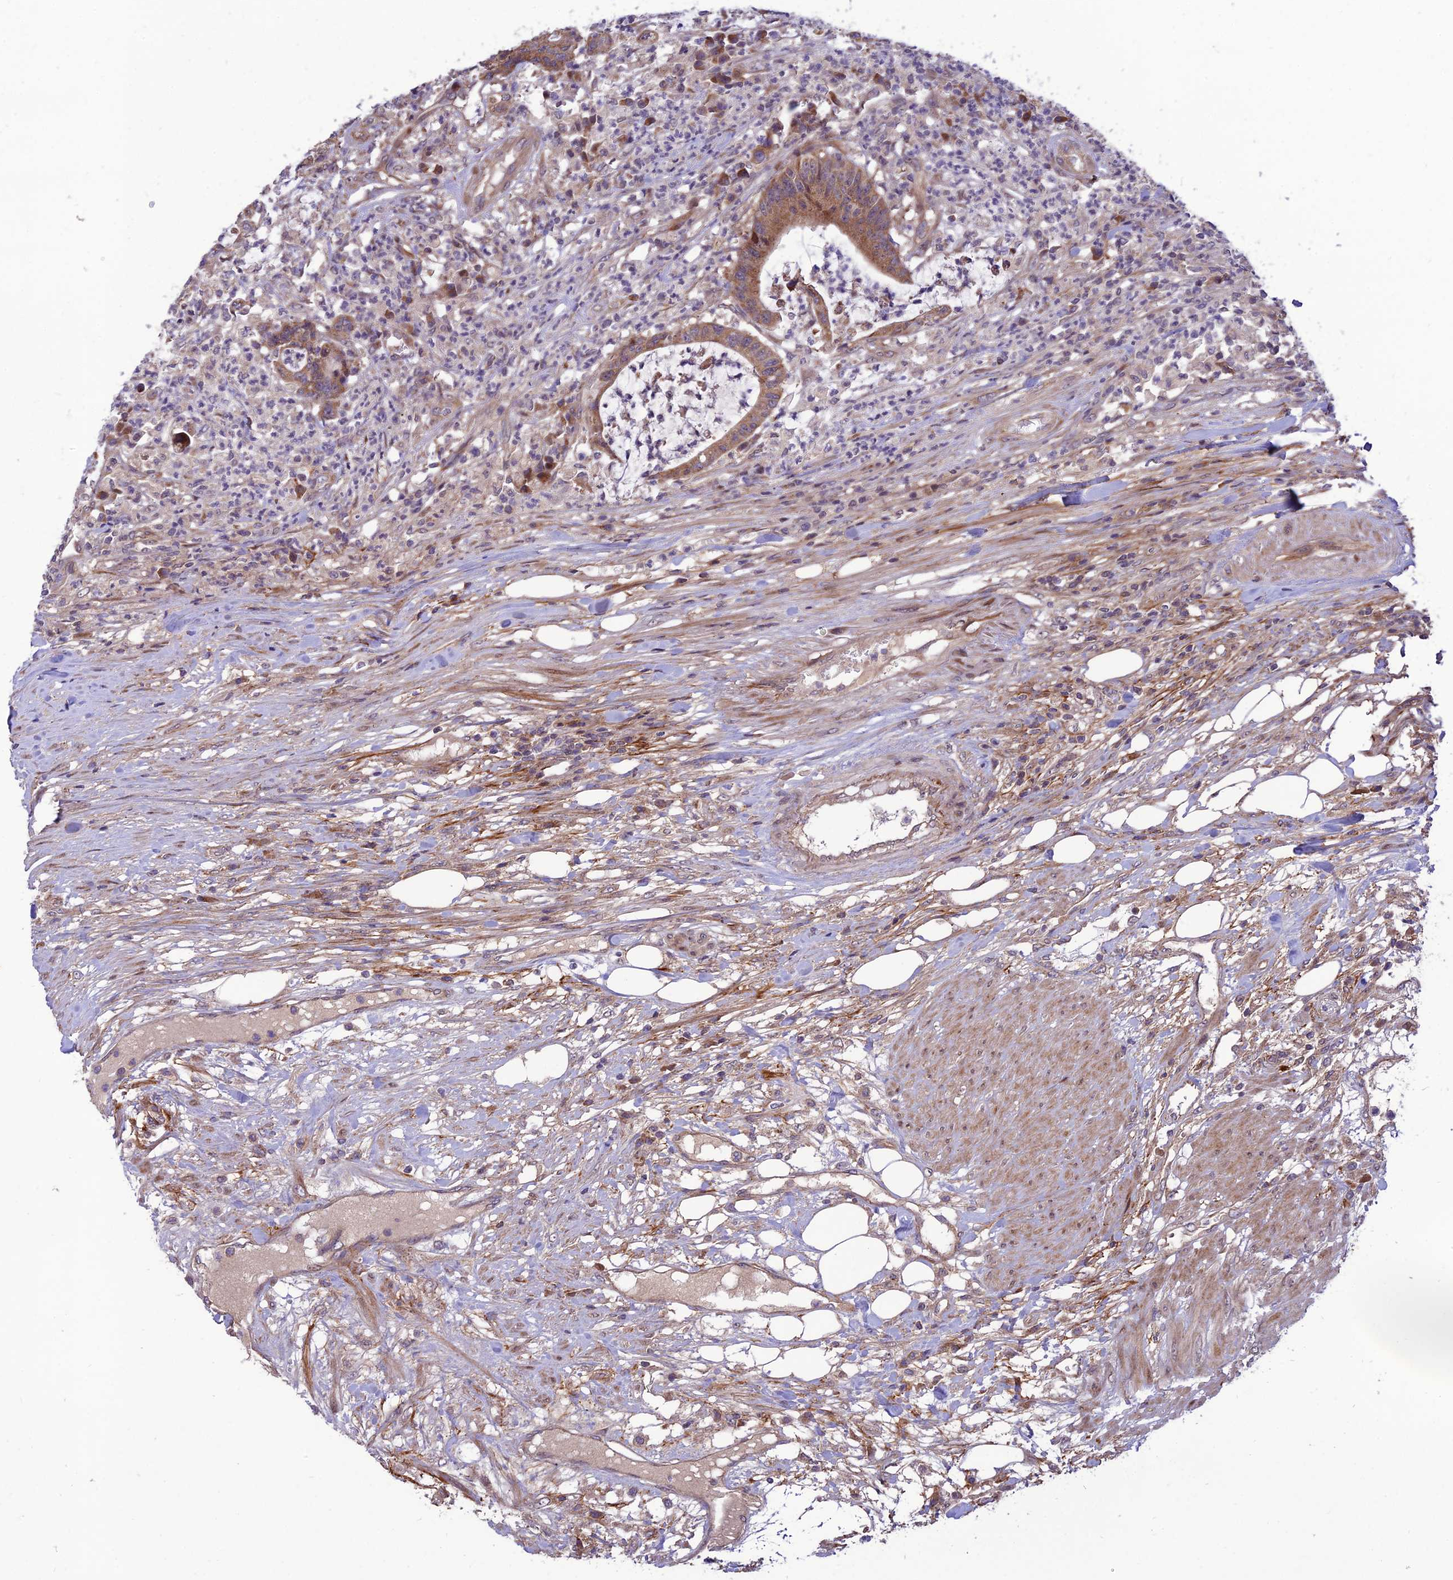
{"staining": {"intensity": "moderate", "quantity": ">75%", "location": "cytoplasmic/membranous"}, "tissue": "colorectal cancer", "cell_type": "Tumor cells", "image_type": "cancer", "snomed": [{"axis": "morphology", "description": "Adenocarcinoma, NOS"}, {"axis": "topography", "description": "Colon"}], "caption": "Adenocarcinoma (colorectal) tissue demonstrates moderate cytoplasmic/membranous expression in about >75% of tumor cells, visualized by immunohistochemistry. (DAB (3,3'-diaminobenzidine) IHC with brightfield microscopy, high magnification).", "gene": "PLEKHG2", "patient": {"sex": "female", "age": 84}}